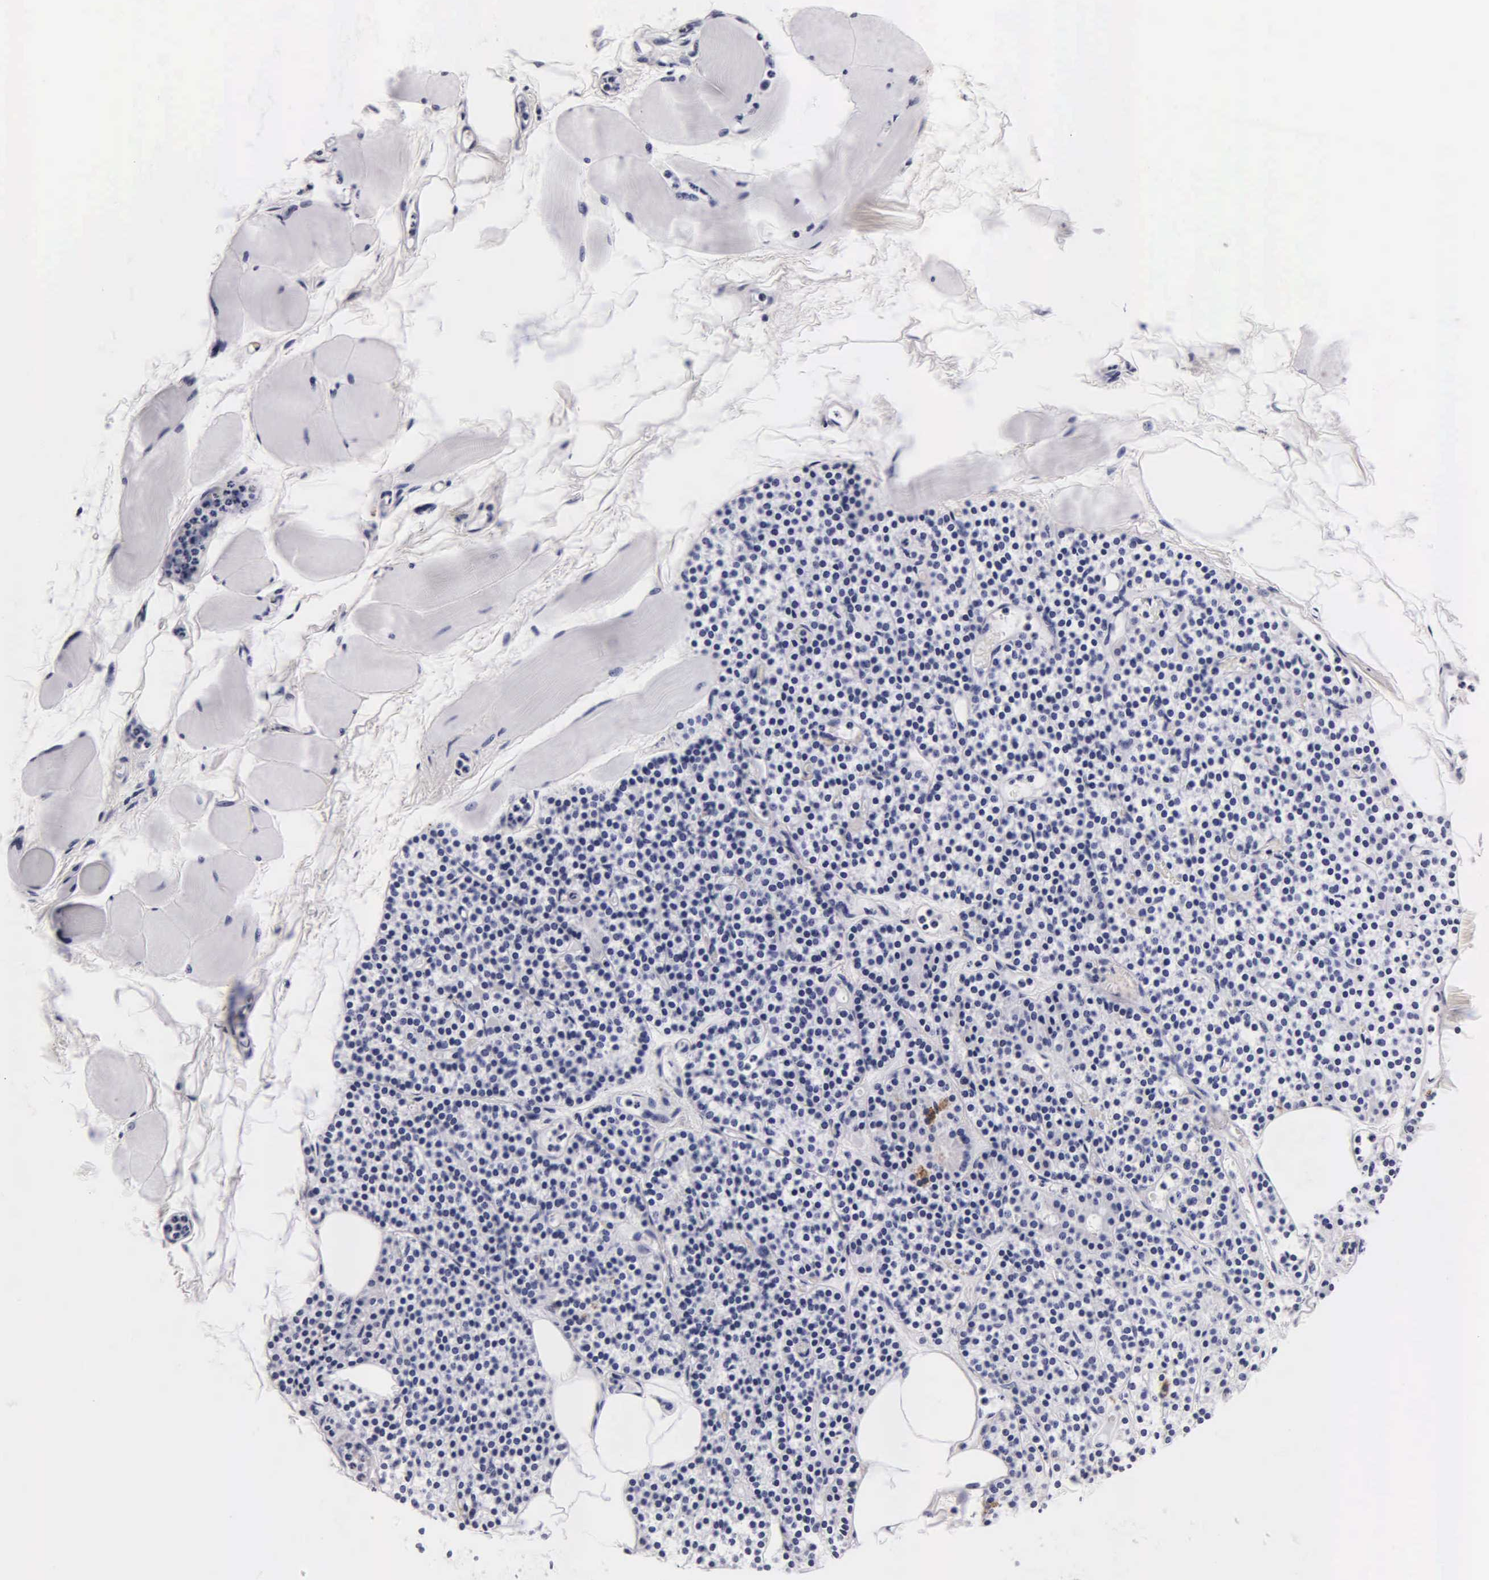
{"staining": {"intensity": "negative", "quantity": "none", "location": "none"}, "tissue": "skeletal muscle", "cell_type": "Myocytes", "image_type": "normal", "snomed": [{"axis": "morphology", "description": "Normal tissue, NOS"}, {"axis": "topography", "description": "Skeletal muscle"}, {"axis": "topography", "description": "Parathyroid gland"}], "caption": "This photomicrograph is of benign skeletal muscle stained with IHC to label a protein in brown with the nuclei are counter-stained blue. There is no expression in myocytes.", "gene": "CGB3", "patient": {"sex": "female", "age": 37}}